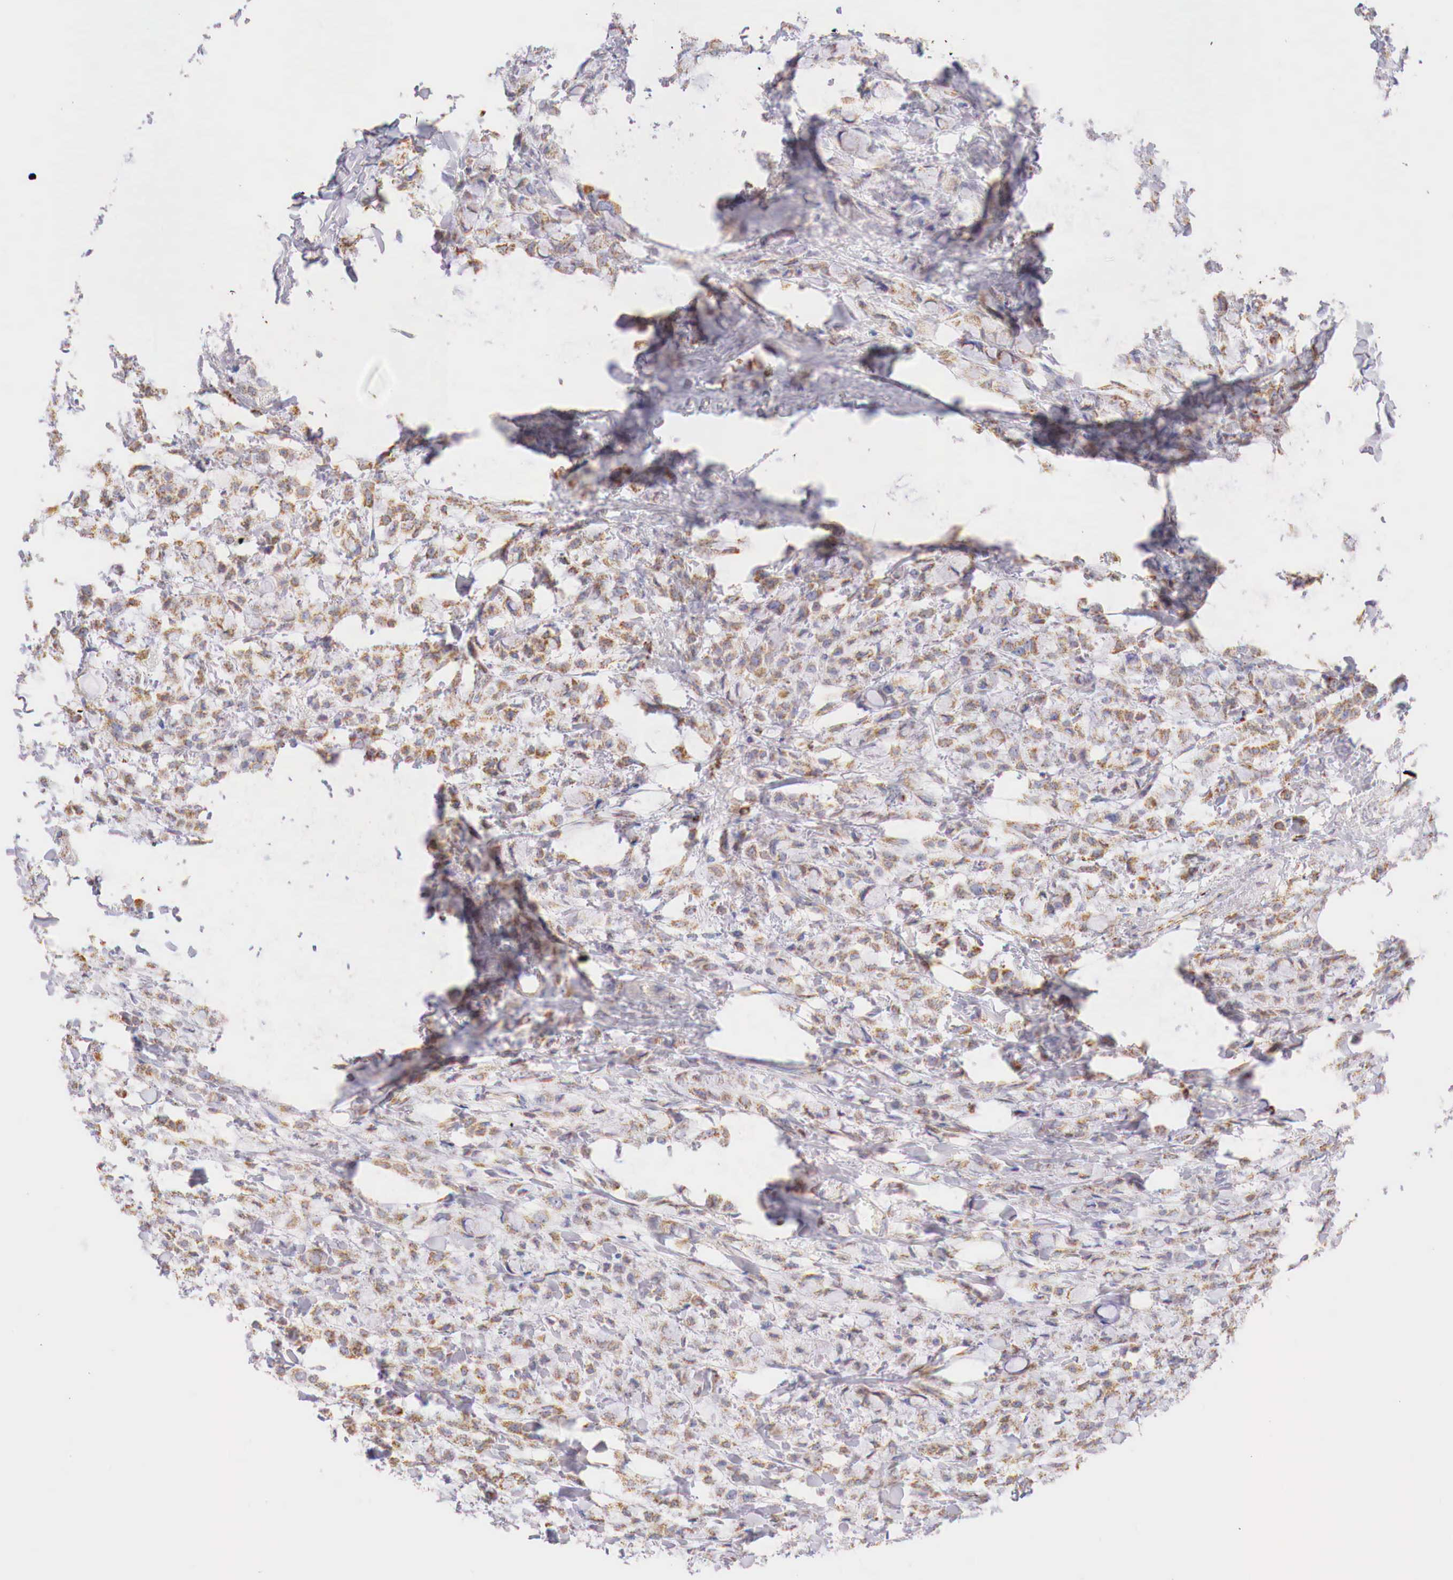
{"staining": {"intensity": "weak", "quantity": ">75%", "location": "cytoplasmic/membranous"}, "tissue": "breast cancer", "cell_type": "Tumor cells", "image_type": "cancer", "snomed": [{"axis": "morphology", "description": "Lobular carcinoma"}, {"axis": "topography", "description": "Breast"}], "caption": "Immunohistochemistry (IHC) staining of breast cancer (lobular carcinoma), which displays low levels of weak cytoplasmic/membranous expression in about >75% of tumor cells indicating weak cytoplasmic/membranous protein staining. The staining was performed using DAB (brown) for protein detection and nuclei were counterstained in hematoxylin (blue).", "gene": "IDH3G", "patient": {"sex": "female", "age": 85}}